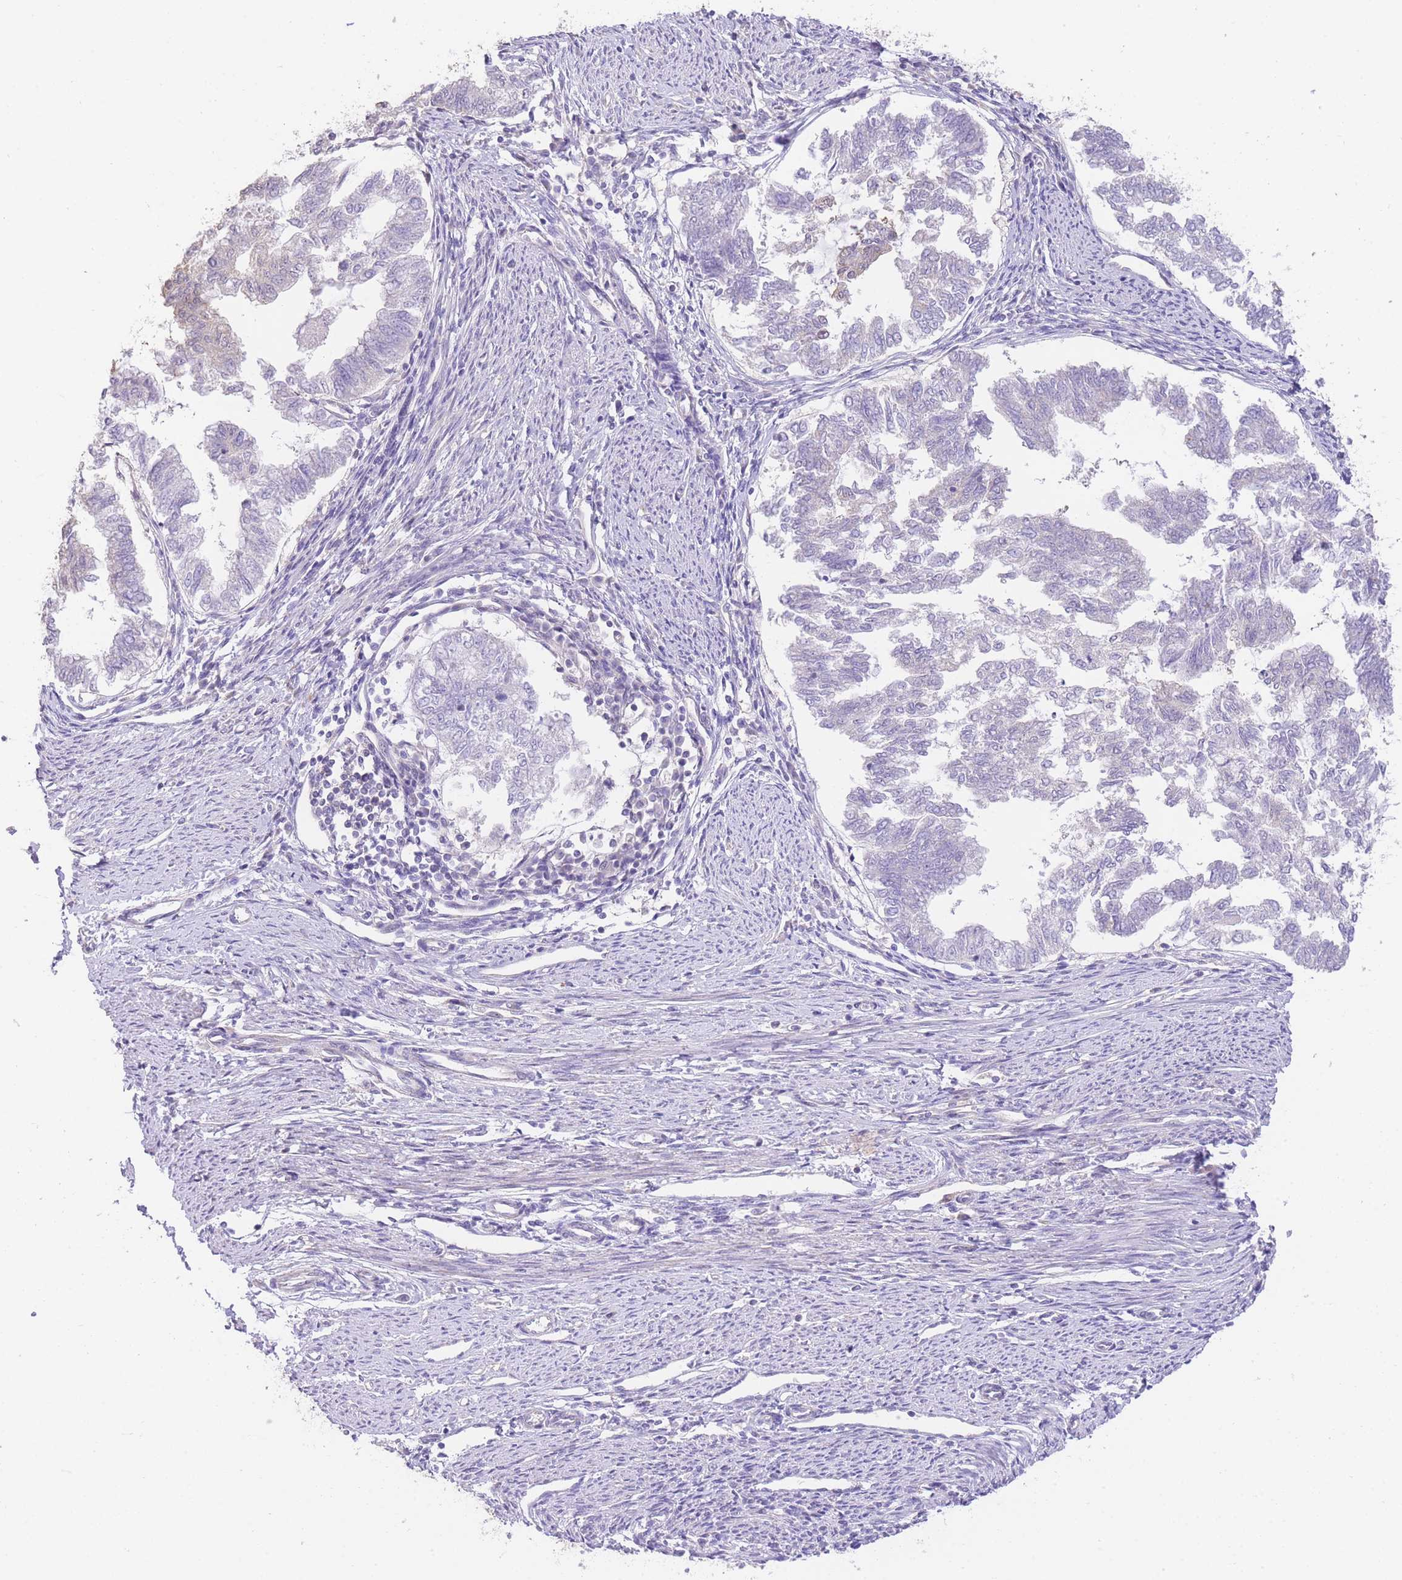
{"staining": {"intensity": "negative", "quantity": "none", "location": "none"}, "tissue": "endometrial cancer", "cell_type": "Tumor cells", "image_type": "cancer", "snomed": [{"axis": "morphology", "description": "Adenocarcinoma, NOS"}, {"axis": "topography", "description": "Endometrium"}], "caption": "This is a photomicrograph of IHC staining of adenocarcinoma (endometrial), which shows no positivity in tumor cells.", "gene": "UBXN7", "patient": {"sex": "female", "age": 79}}